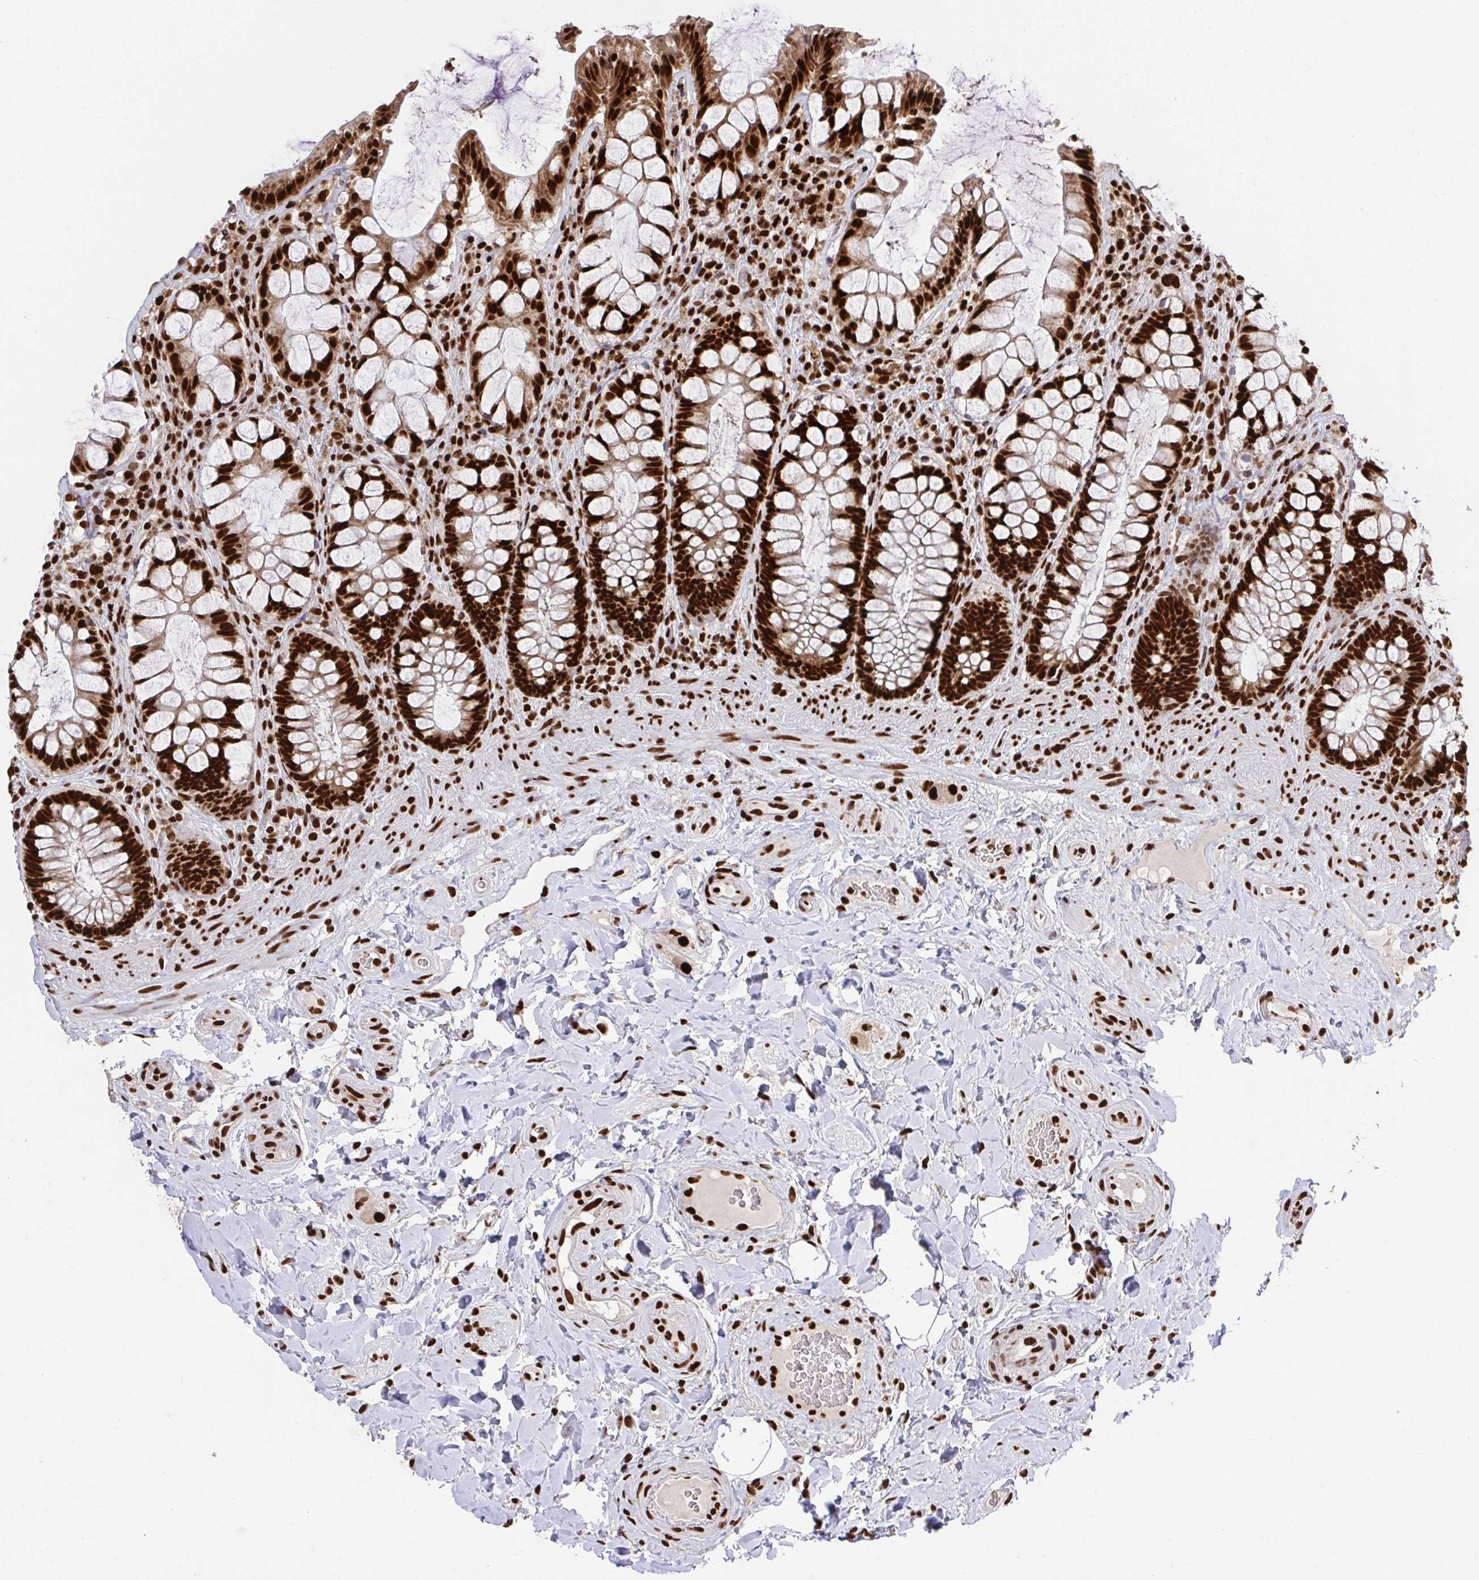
{"staining": {"intensity": "strong", "quantity": ">75%", "location": "nuclear"}, "tissue": "rectum", "cell_type": "Glandular cells", "image_type": "normal", "snomed": [{"axis": "morphology", "description": "Normal tissue, NOS"}, {"axis": "topography", "description": "Rectum"}], "caption": "This photomicrograph shows immunohistochemistry (IHC) staining of unremarkable human rectum, with high strong nuclear expression in about >75% of glandular cells.", "gene": "ENSG00000268083", "patient": {"sex": "female", "age": 58}}